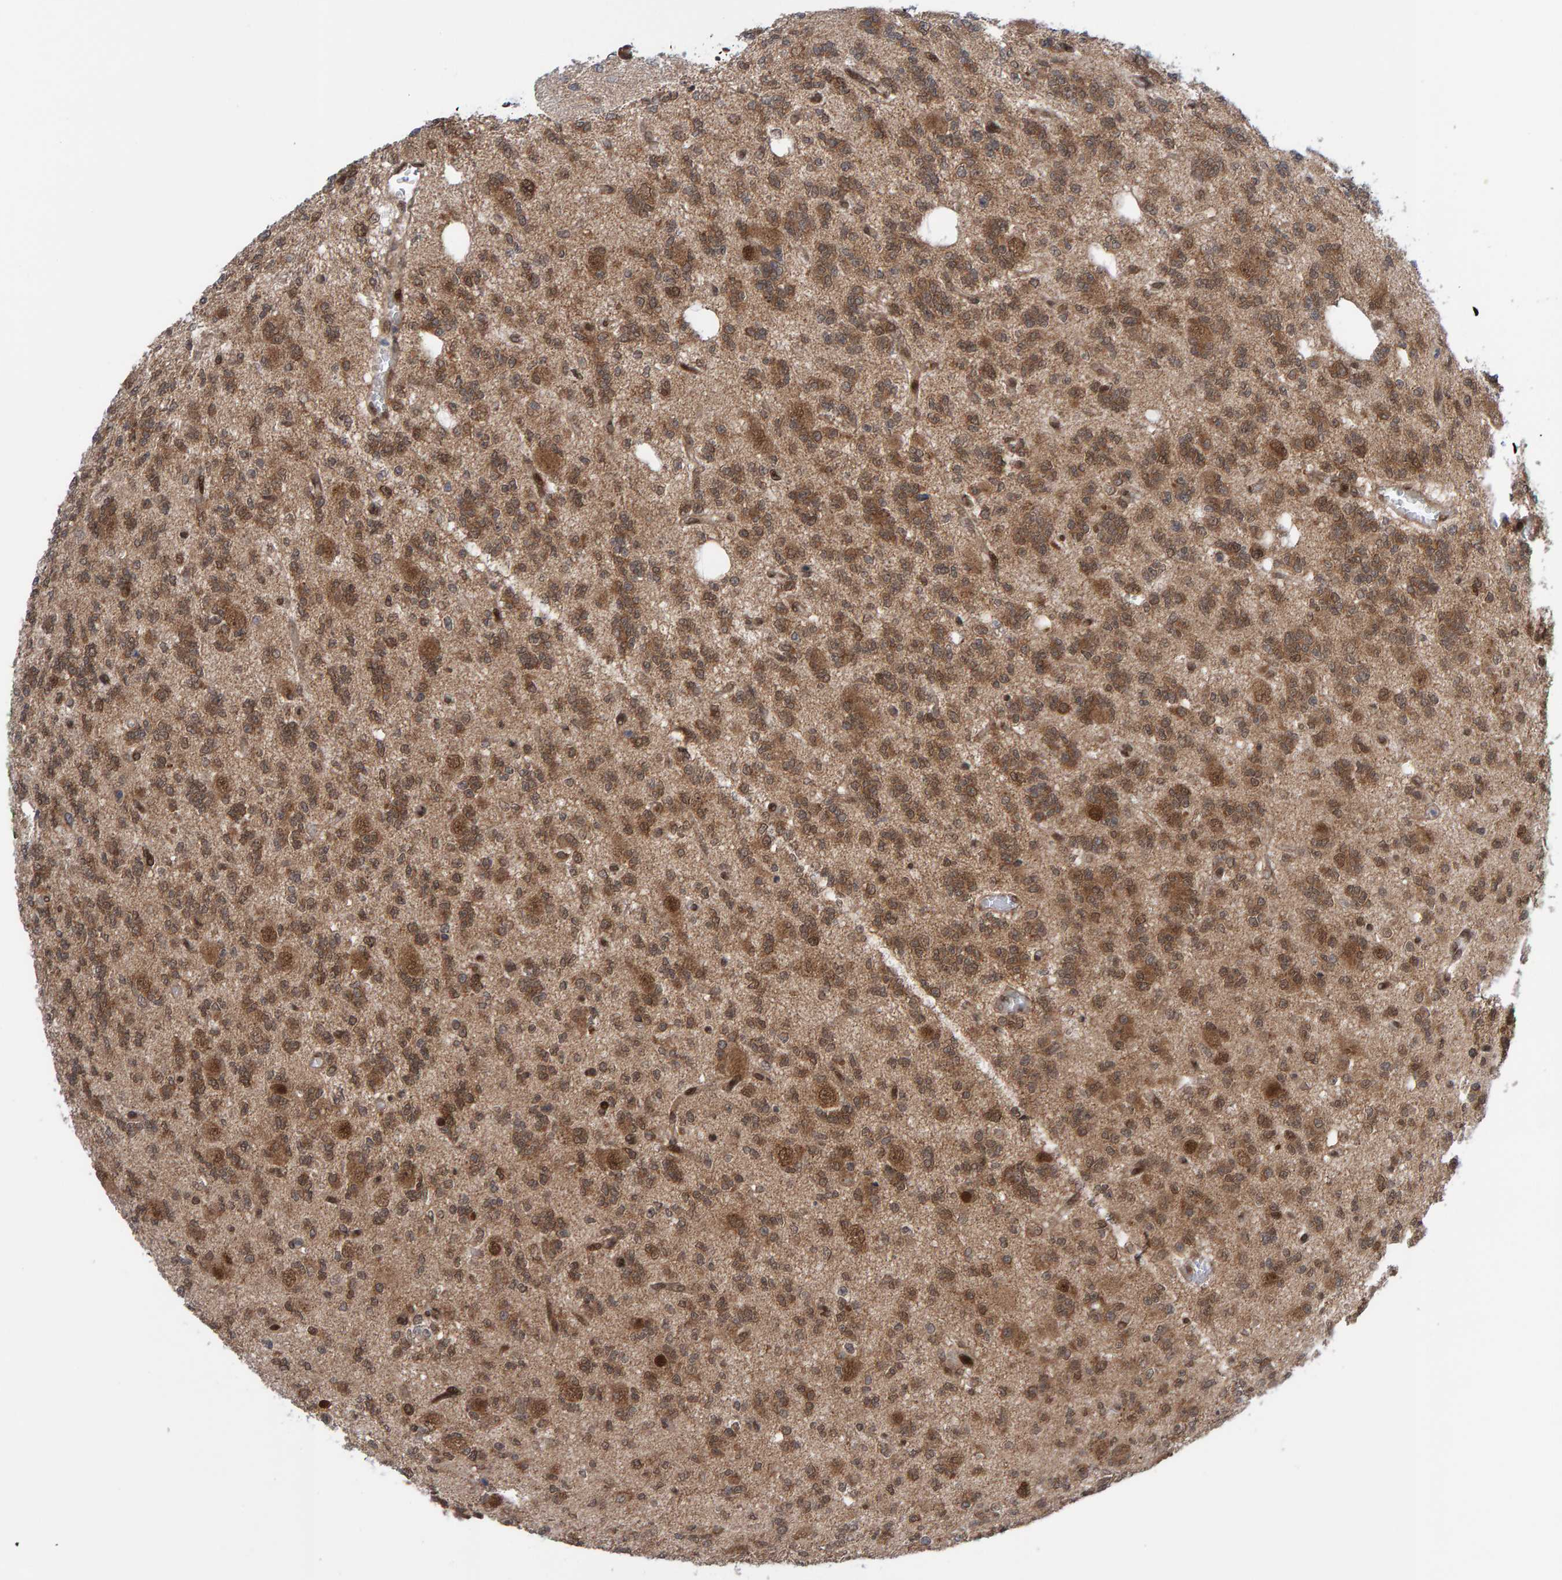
{"staining": {"intensity": "moderate", "quantity": ">75%", "location": "cytoplasmic/membranous,nuclear"}, "tissue": "glioma", "cell_type": "Tumor cells", "image_type": "cancer", "snomed": [{"axis": "morphology", "description": "Glioma, malignant, Low grade"}, {"axis": "topography", "description": "Brain"}], "caption": "Protein staining displays moderate cytoplasmic/membranous and nuclear expression in approximately >75% of tumor cells in glioma. (Stains: DAB (3,3'-diaminobenzidine) in brown, nuclei in blue, Microscopy: brightfield microscopy at high magnification).", "gene": "ZNF366", "patient": {"sex": "male", "age": 38}}